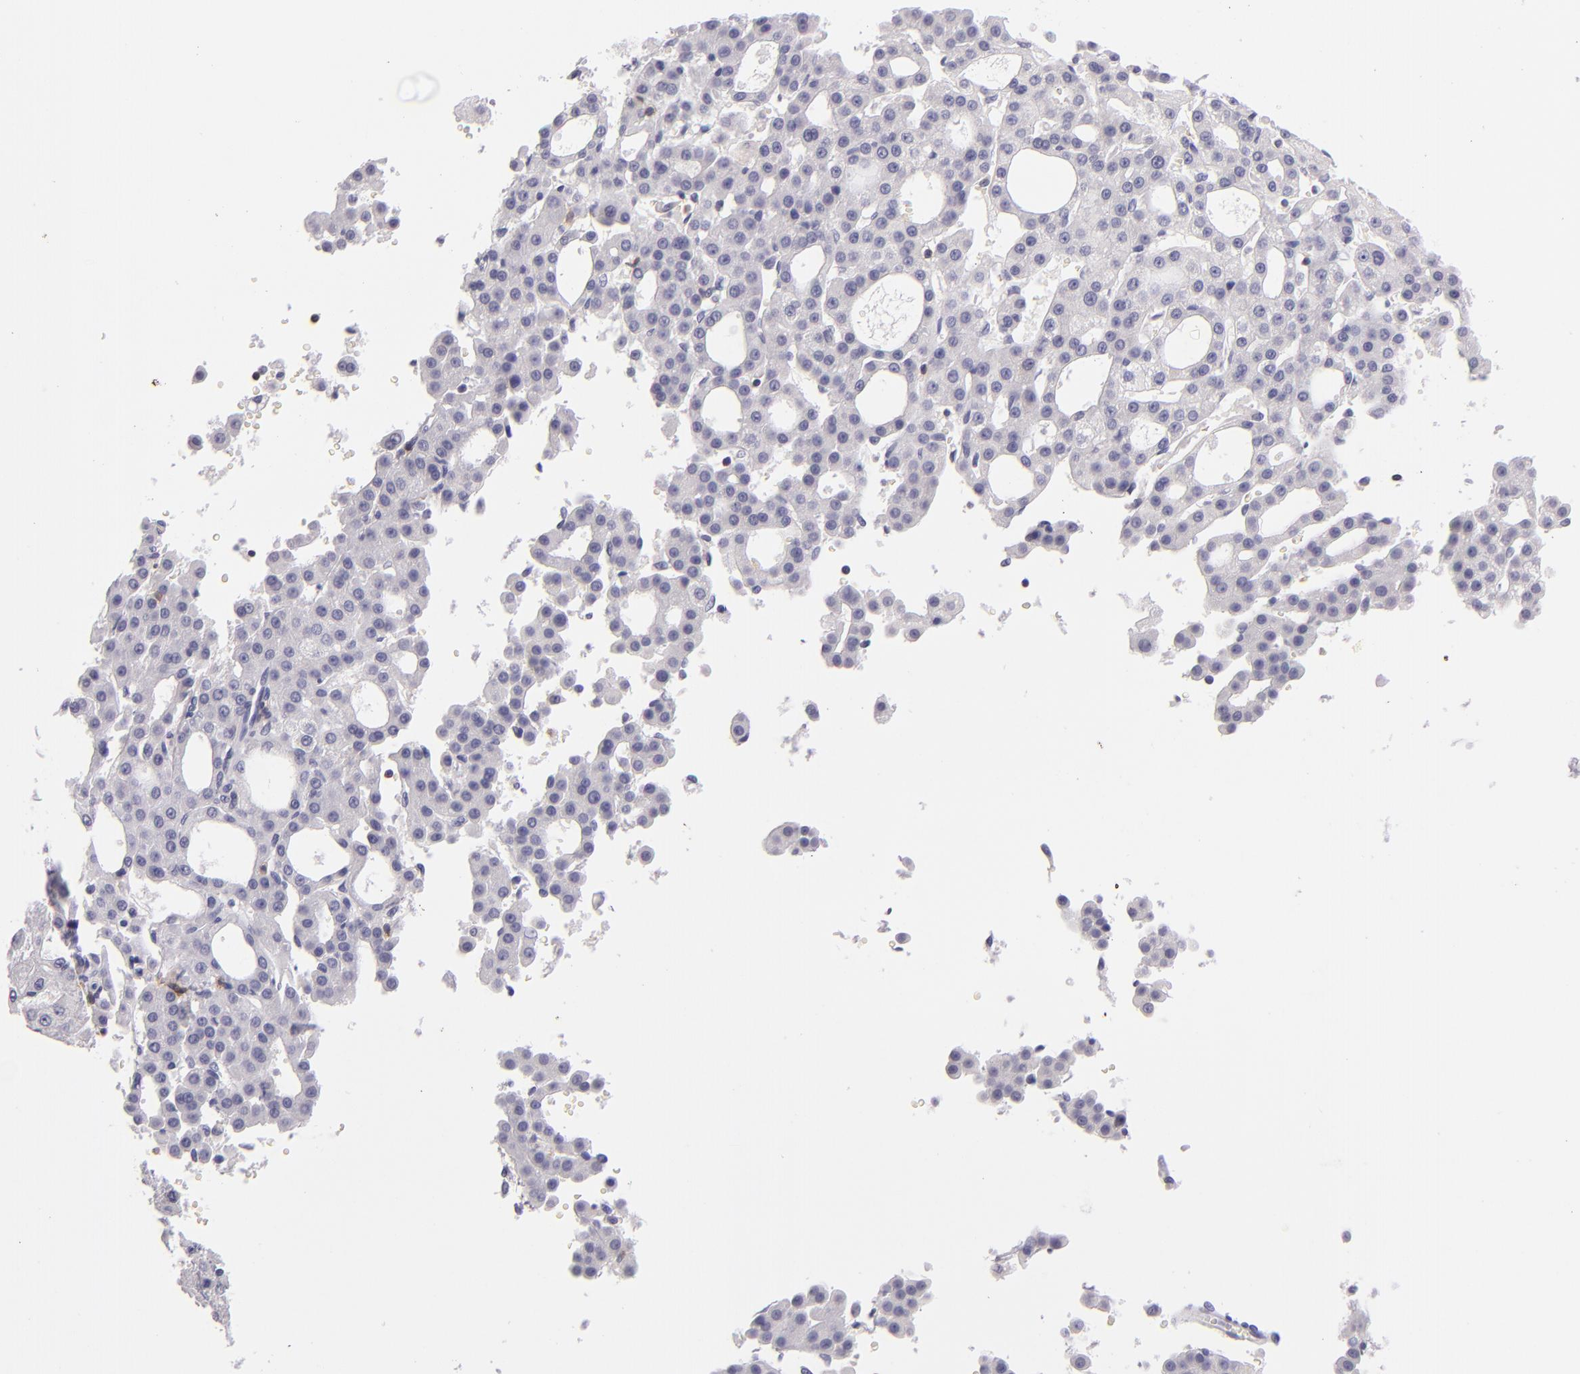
{"staining": {"intensity": "negative", "quantity": "none", "location": "none"}, "tissue": "liver cancer", "cell_type": "Tumor cells", "image_type": "cancer", "snomed": [{"axis": "morphology", "description": "Carcinoma, Hepatocellular, NOS"}, {"axis": "topography", "description": "Liver"}], "caption": "This micrograph is of liver hepatocellular carcinoma stained with immunohistochemistry (IHC) to label a protein in brown with the nuclei are counter-stained blue. There is no staining in tumor cells.", "gene": "CD48", "patient": {"sex": "male", "age": 47}}